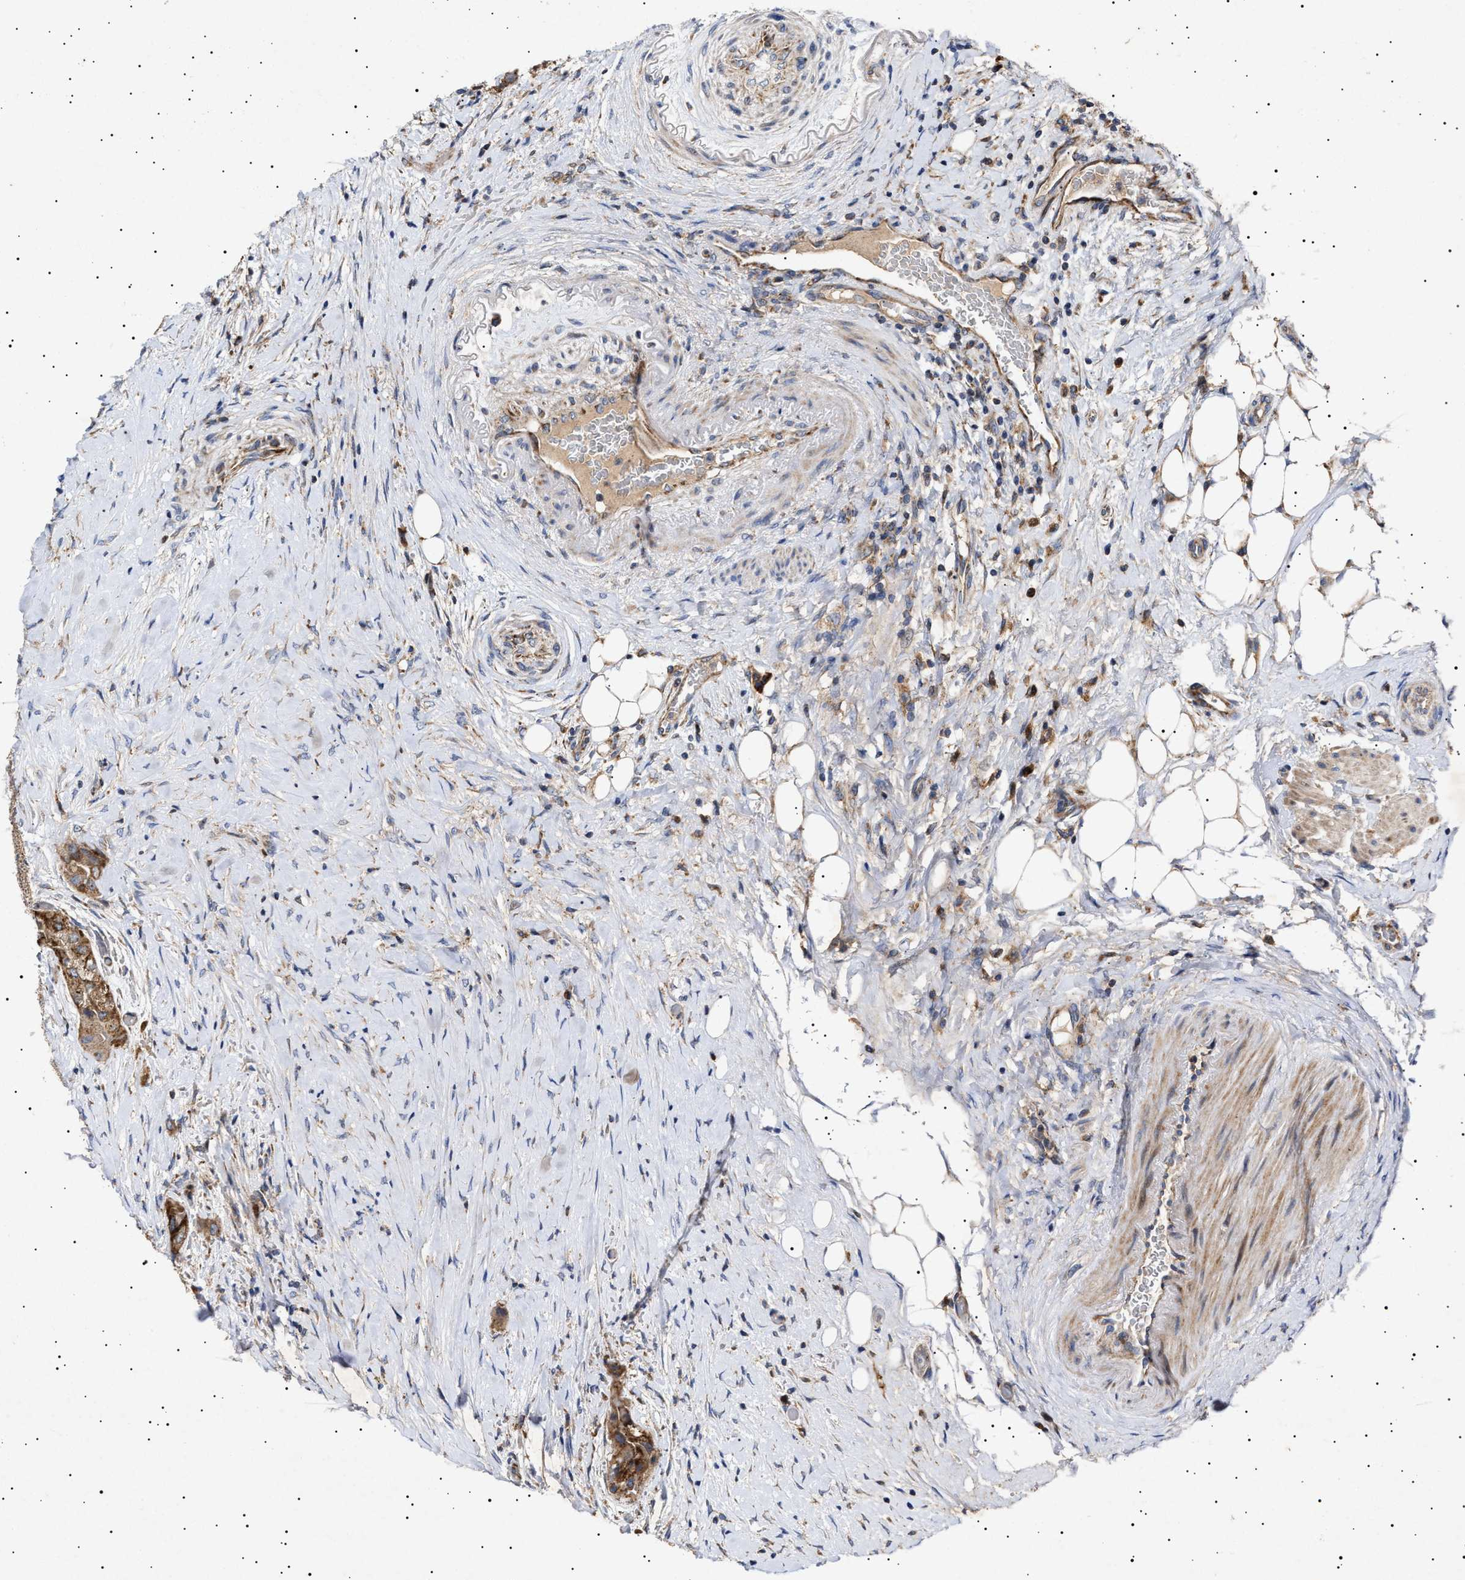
{"staining": {"intensity": "strong", "quantity": ">75%", "location": "cytoplasmic/membranous"}, "tissue": "thyroid cancer", "cell_type": "Tumor cells", "image_type": "cancer", "snomed": [{"axis": "morphology", "description": "Papillary adenocarcinoma, NOS"}, {"axis": "topography", "description": "Thyroid gland"}], "caption": "A high amount of strong cytoplasmic/membranous positivity is seen in about >75% of tumor cells in thyroid cancer tissue.", "gene": "MRPL10", "patient": {"sex": "female", "age": 59}}